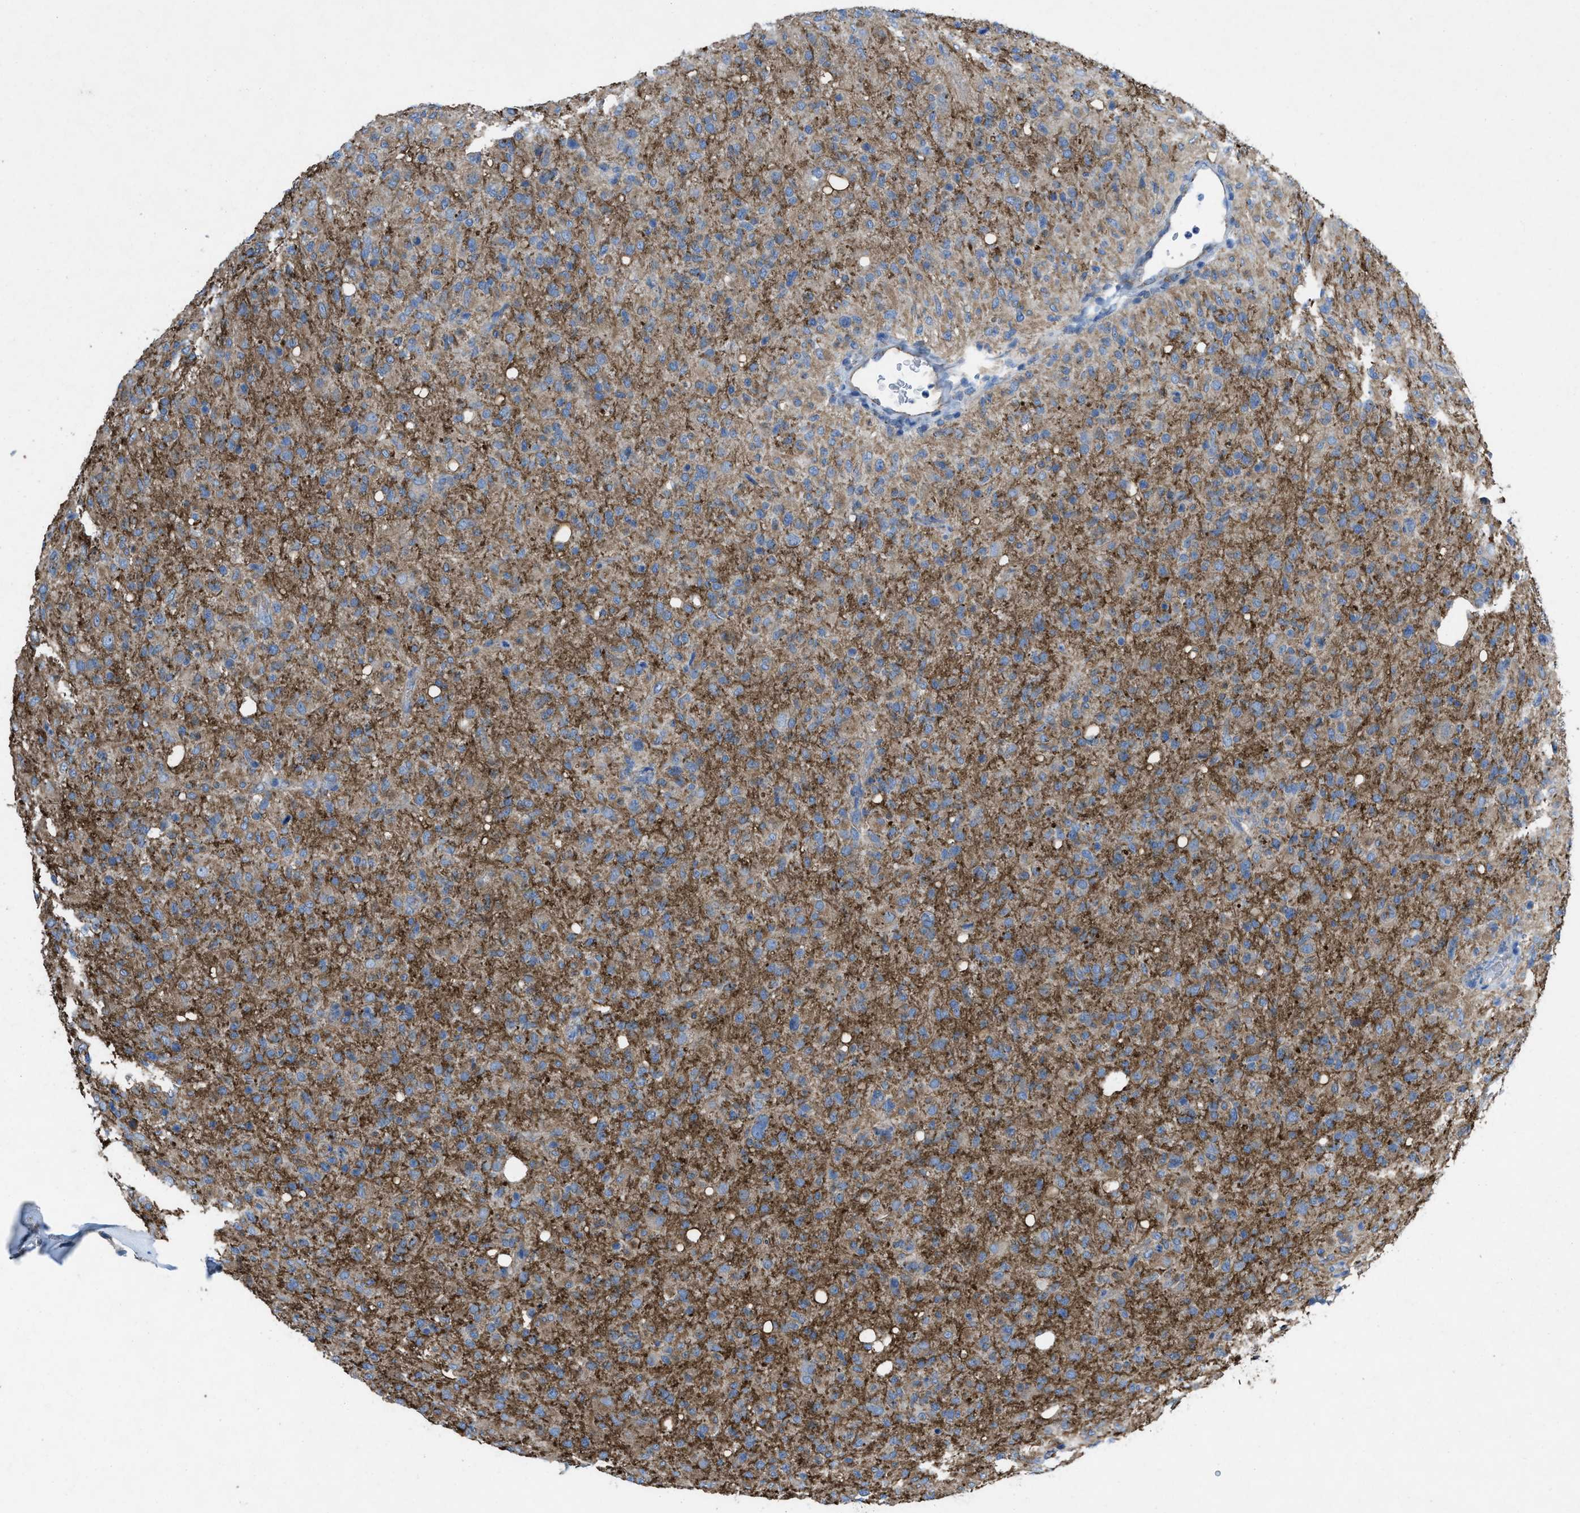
{"staining": {"intensity": "moderate", "quantity": ">75%", "location": "cytoplasmic/membranous"}, "tissue": "glioma", "cell_type": "Tumor cells", "image_type": "cancer", "snomed": [{"axis": "morphology", "description": "Glioma, malignant, High grade"}, {"axis": "topography", "description": "Brain"}], "caption": "High-grade glioma (malignant) tissue reveals moderate cytoplasmic/membranous expression in approximately >75% of tumor cells, visualized by immunohistochemistry.", "gene": "DOLPP1", "patient": {"sex": "female", "age": 57}}